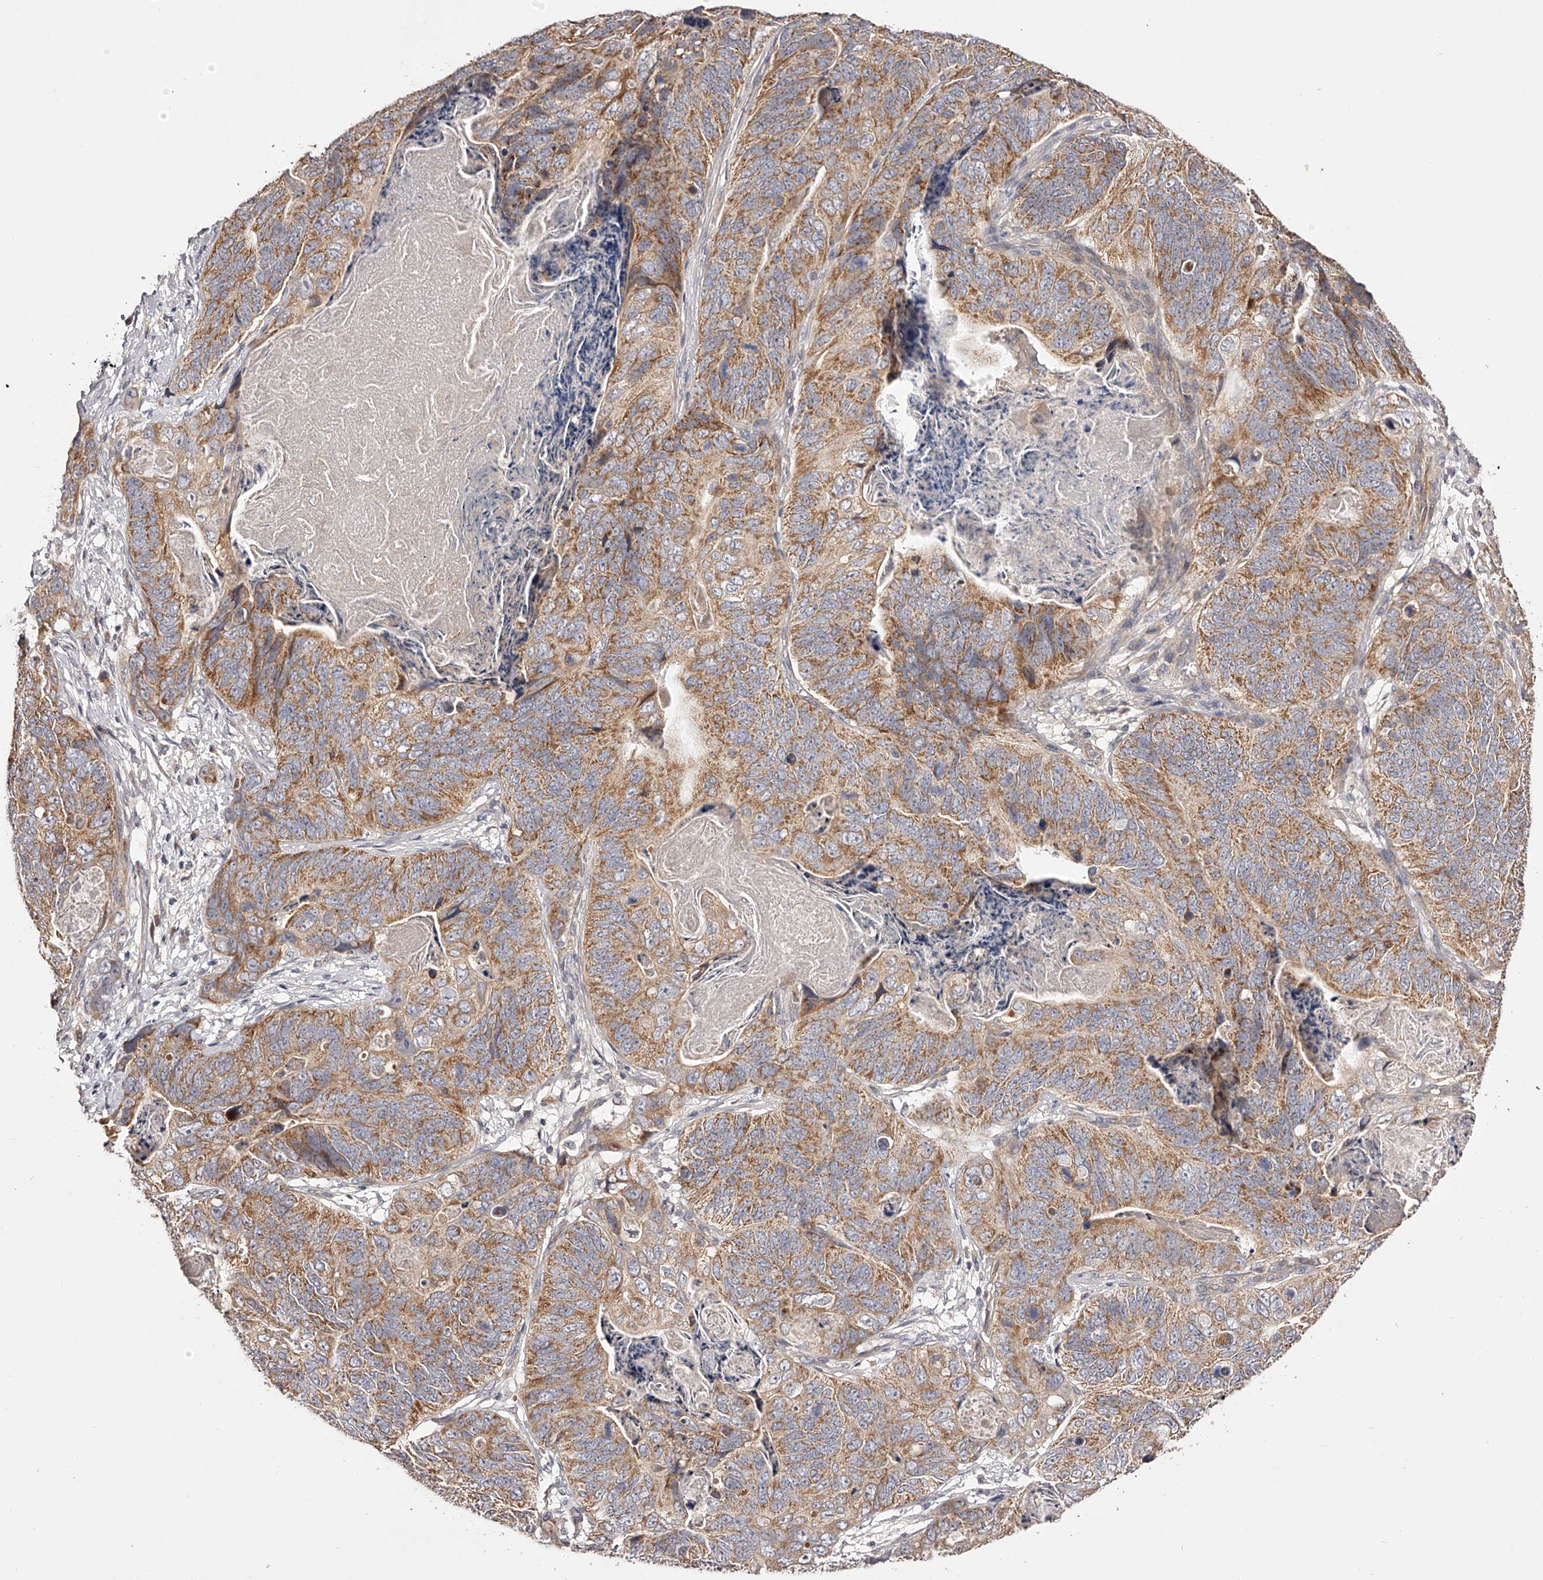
{"staining": {"intensity": "moderate", "quantity": ">75%", "location": "cytoplasmic/membranous"}, "tissue": "stomach cancer", "cell_type": "Tumor cells", "image_type": "cancer", "snomed": [{"axis": "morphology", "description": "Normal tissue, NOS"}, {"axis": "morphology", "description": "Adenocarcinoma, NOS"}, {"axis": "topography", "description": "Stomach"}], "caption": "Immunohistochemical staining of human stomach cancer exhibits moderate cytoplasmic/membranous protein staining in about >75% of tumor cells. (Stains: DAB in brown, nuclei in blue, Microscopy: brightfield microscopy at high magnification).", "gene": "ODF2L", "patient": {"sex": "female", "age": 89}}